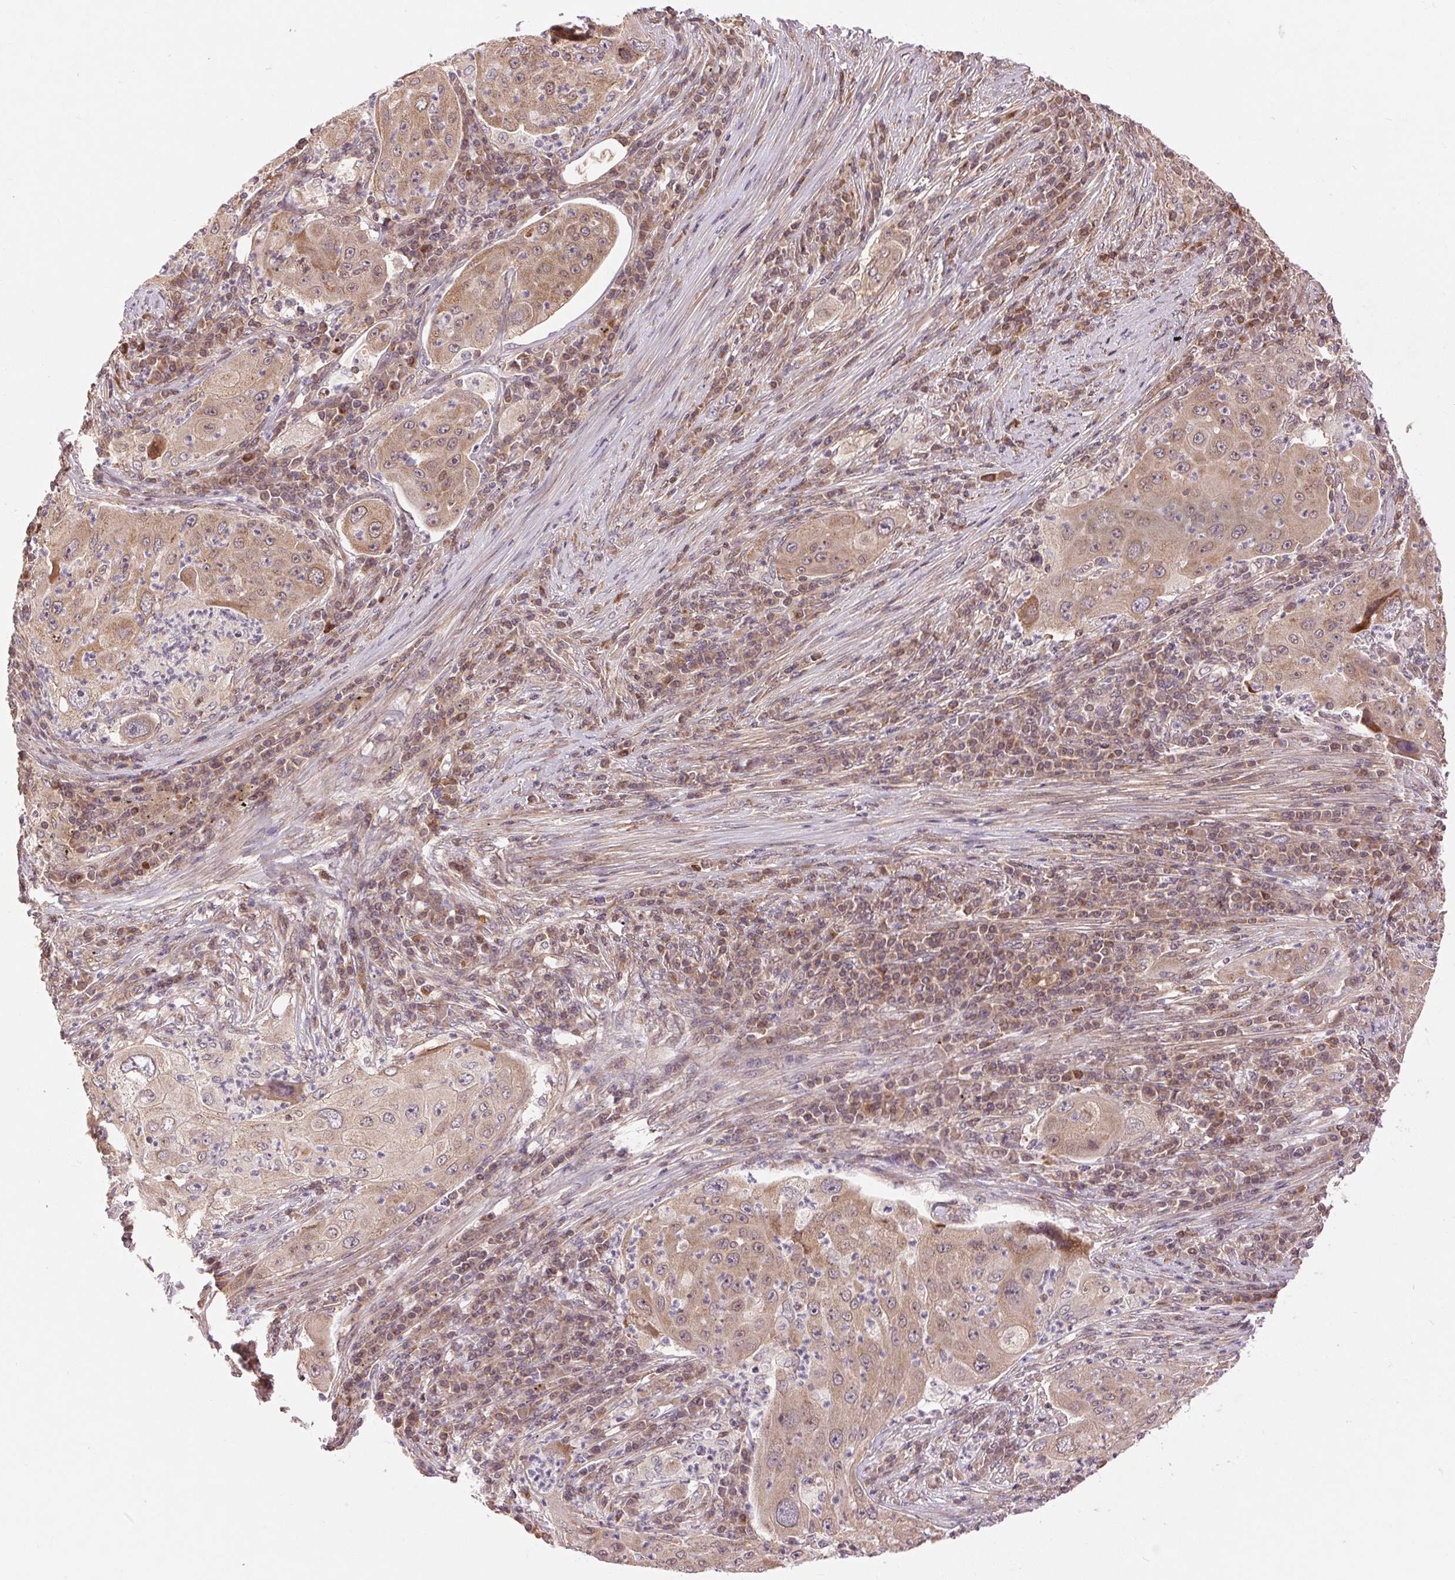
{"staining": {"intensity": "moderate", "quantity": ">75%", "location": "cytoplasmic/membranous"}, "tissue": "lung cancer", "cell_type": "Tumor cells", "image_type": "cancer", "snomed": [{"axis": "morphology", "description": "Squamous cell carcinoma, NOS"}, {"axis": "topography", "description": "Lung"}], "caption": "Lung cancer stained with a protein marker displays moderate staining in tumor cells.", "gene": "BTF3L4", "patient": {"sex": "female", "age": 59}}